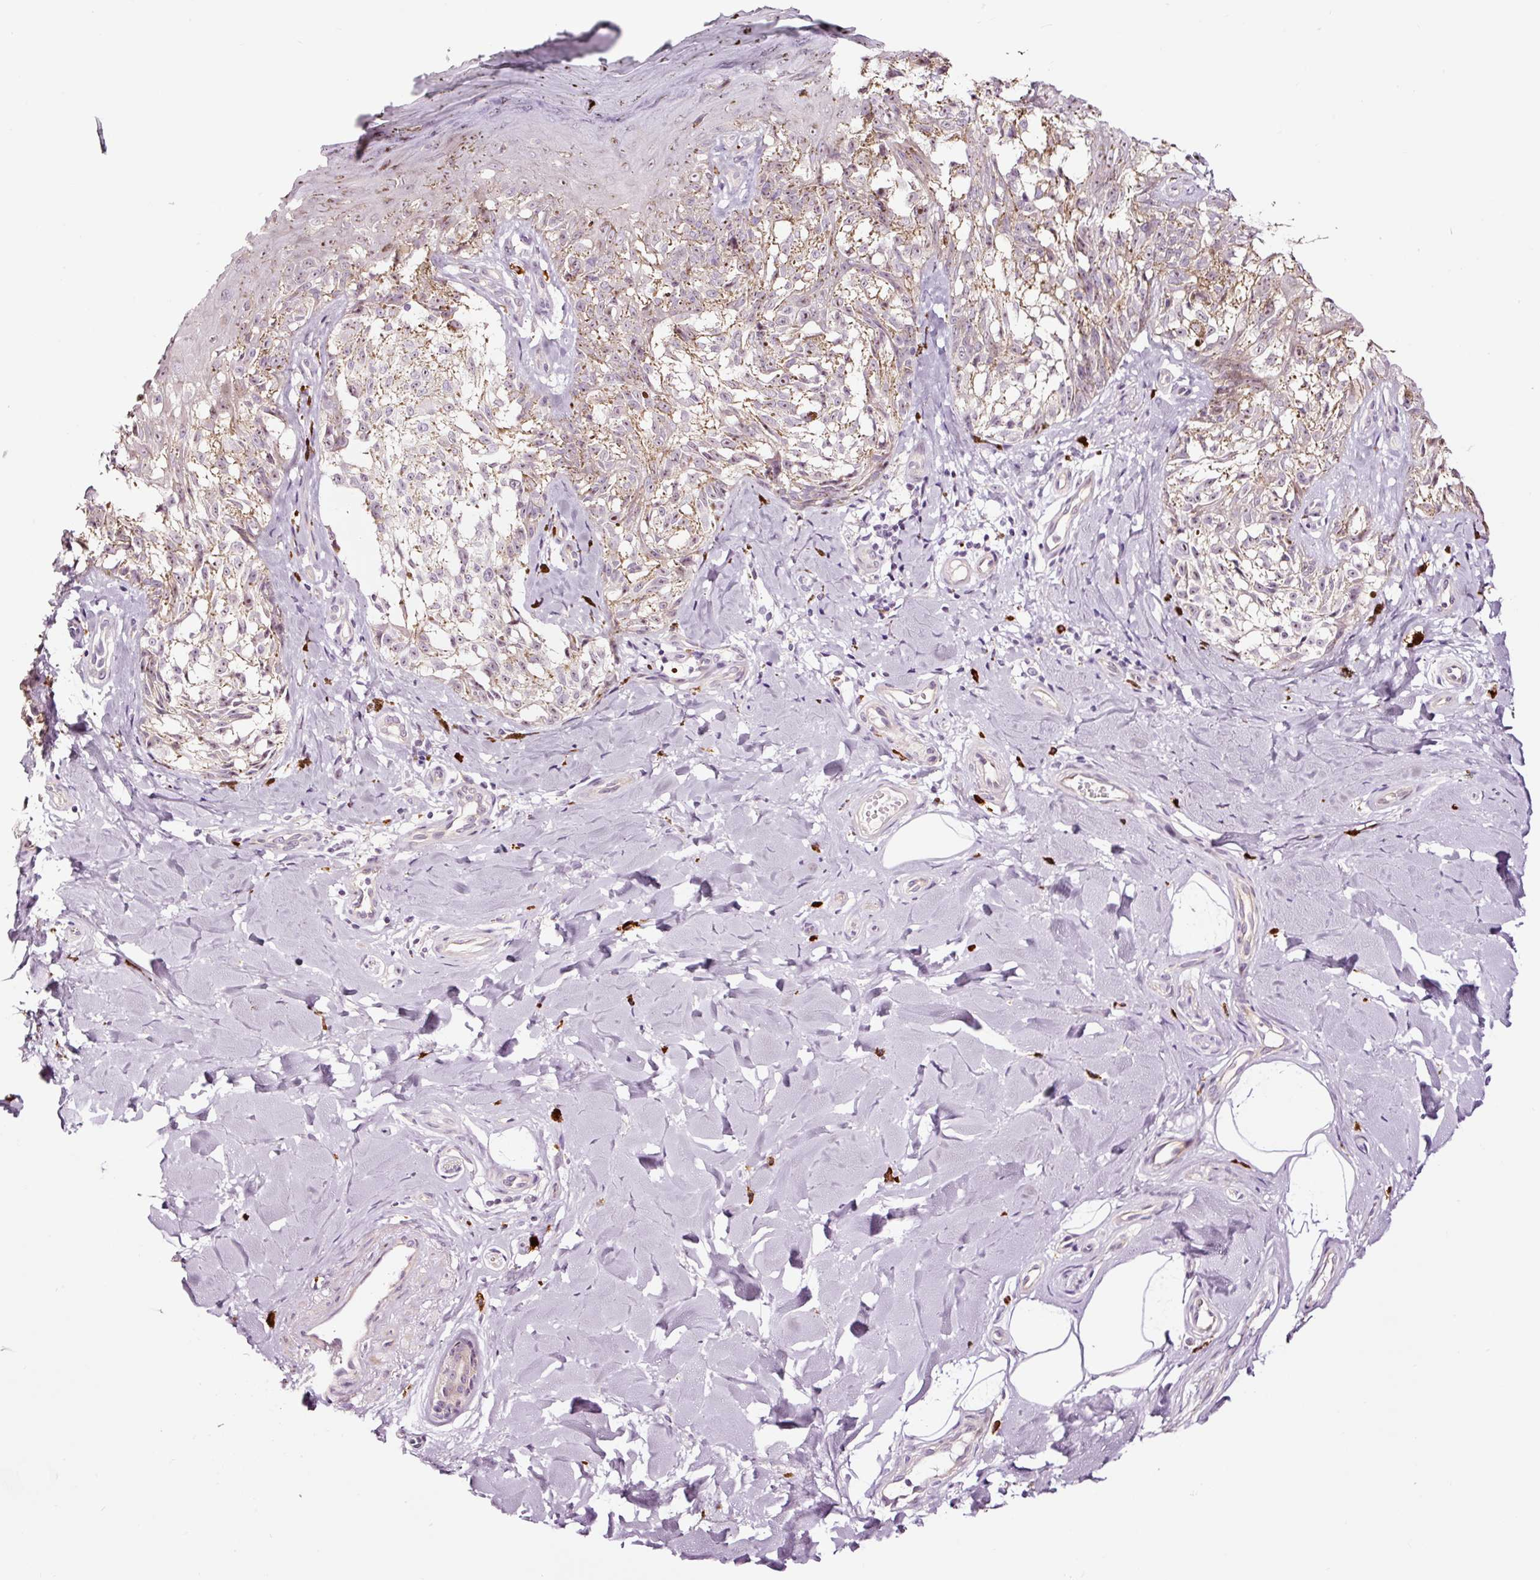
{"staining": {"intensity": "negative", "quantity": "none", "location": "none"}, "tissue": "melanoma", "cell_type": "Tumor cells", "image_type": "cancer", "snomed": [{"axis": "morphology", "description": "Malignant melanoma, NOS"}, {"axis": "topography", "description": "Skin"}], "caption": "Immunohistochemistry (IHC) photomicrograph of neoplastic tissue: human malignant melanoma stained with DAB (3,3'-diaminobenzidine) shows no significant protein expression in tumor cells. (DAB (3,3'-diaminobenzidine) immunohistochemistry, high magnification).", "gene": "UTP14A", "patient": {"sex": "female", "age": 65}}